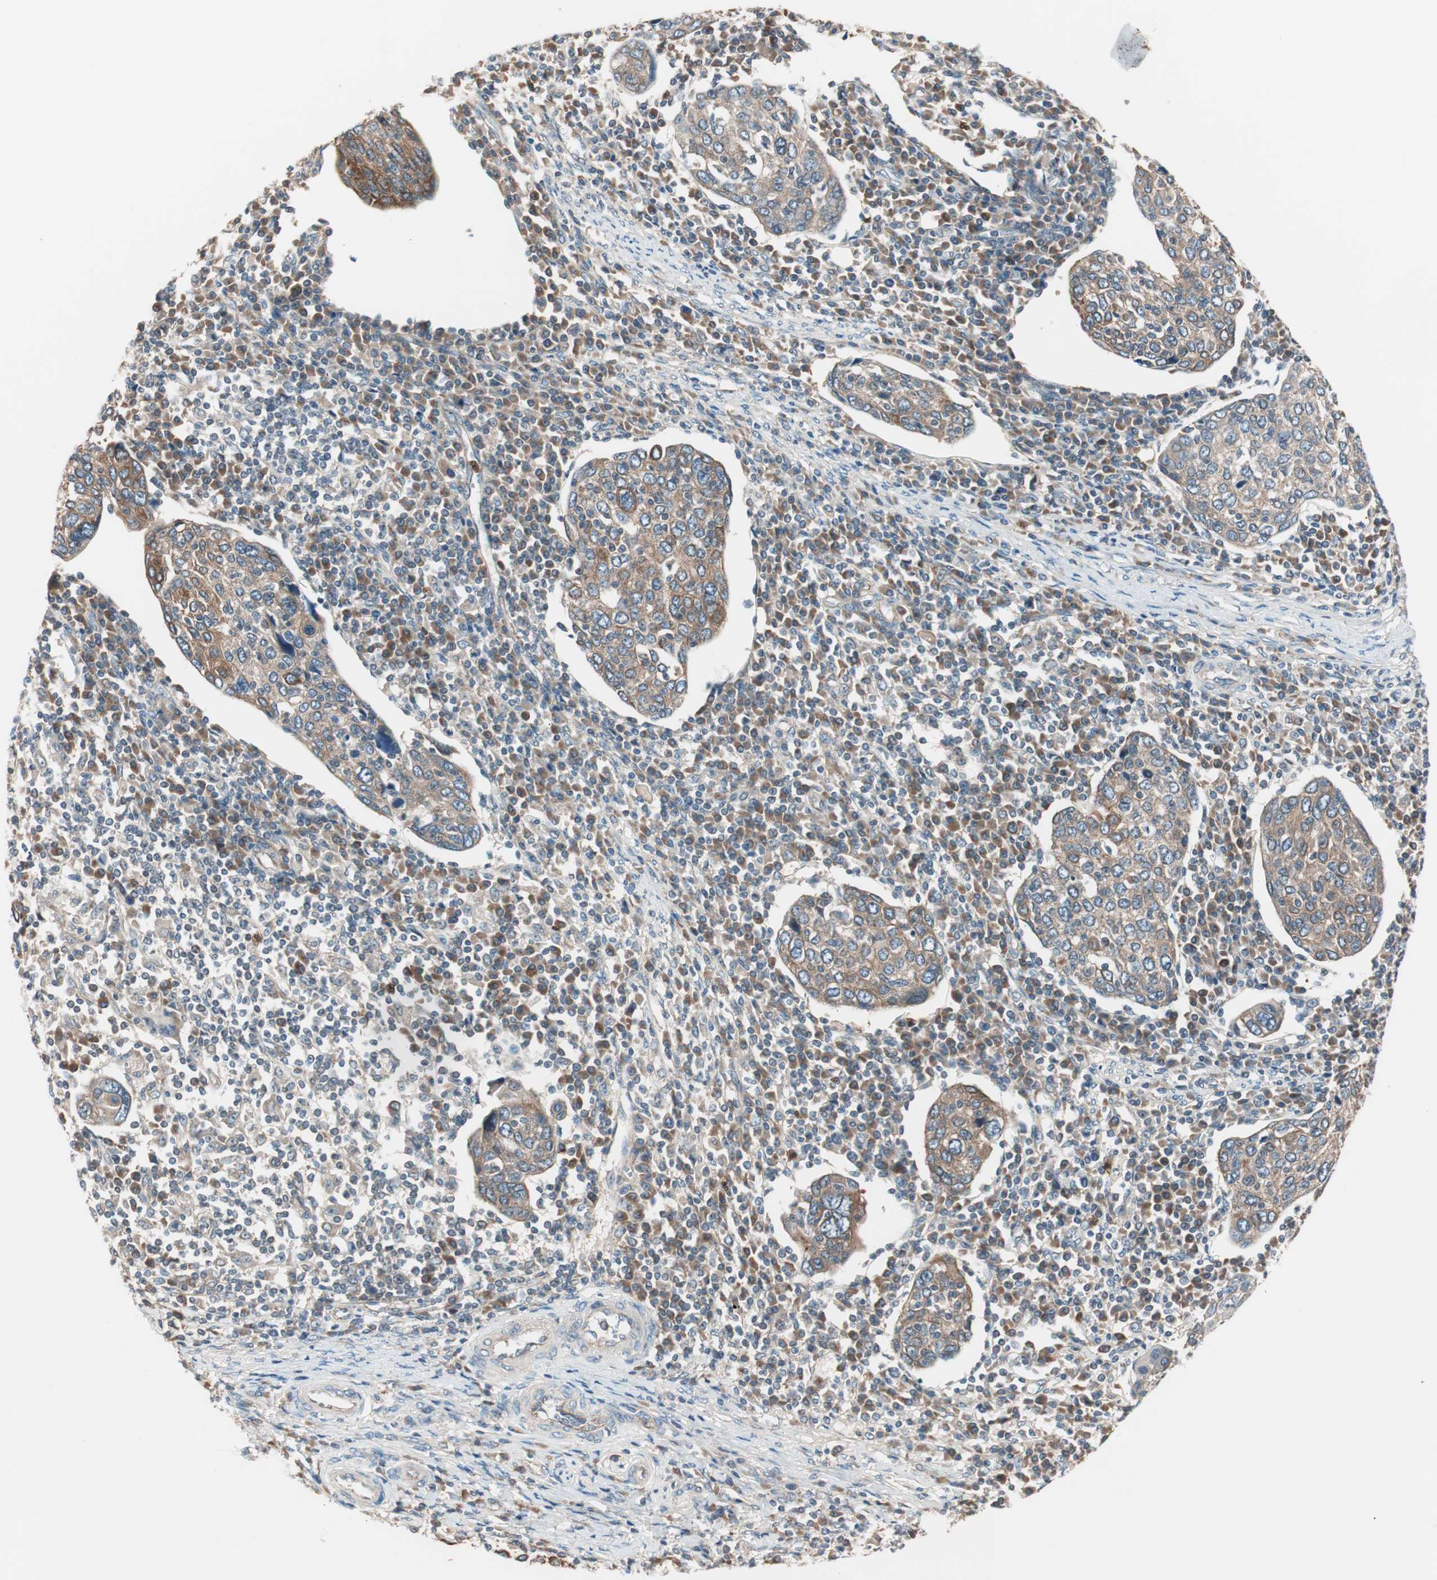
{"staining": {"intensity": "moderate", "quantity": ">75%", "location": "cytoplasmic/membranous"}, "tissue": "cervical cancer", "cell_type": "Tumor cells", "image_type": "cancer", "snomed": [{"axis": "morphology", "description": "Squamous cell carcinoma, NOS"}, {"axis": "topography", "description": "Cervix"}], "caption": "Moderate cytoplasmic/membranous positivity for a protein is seen in about >75% of tumor cells of cervical cancer using IHC.", "gene": "TSG101", "patient": {"sex": "female", "age": 40}}